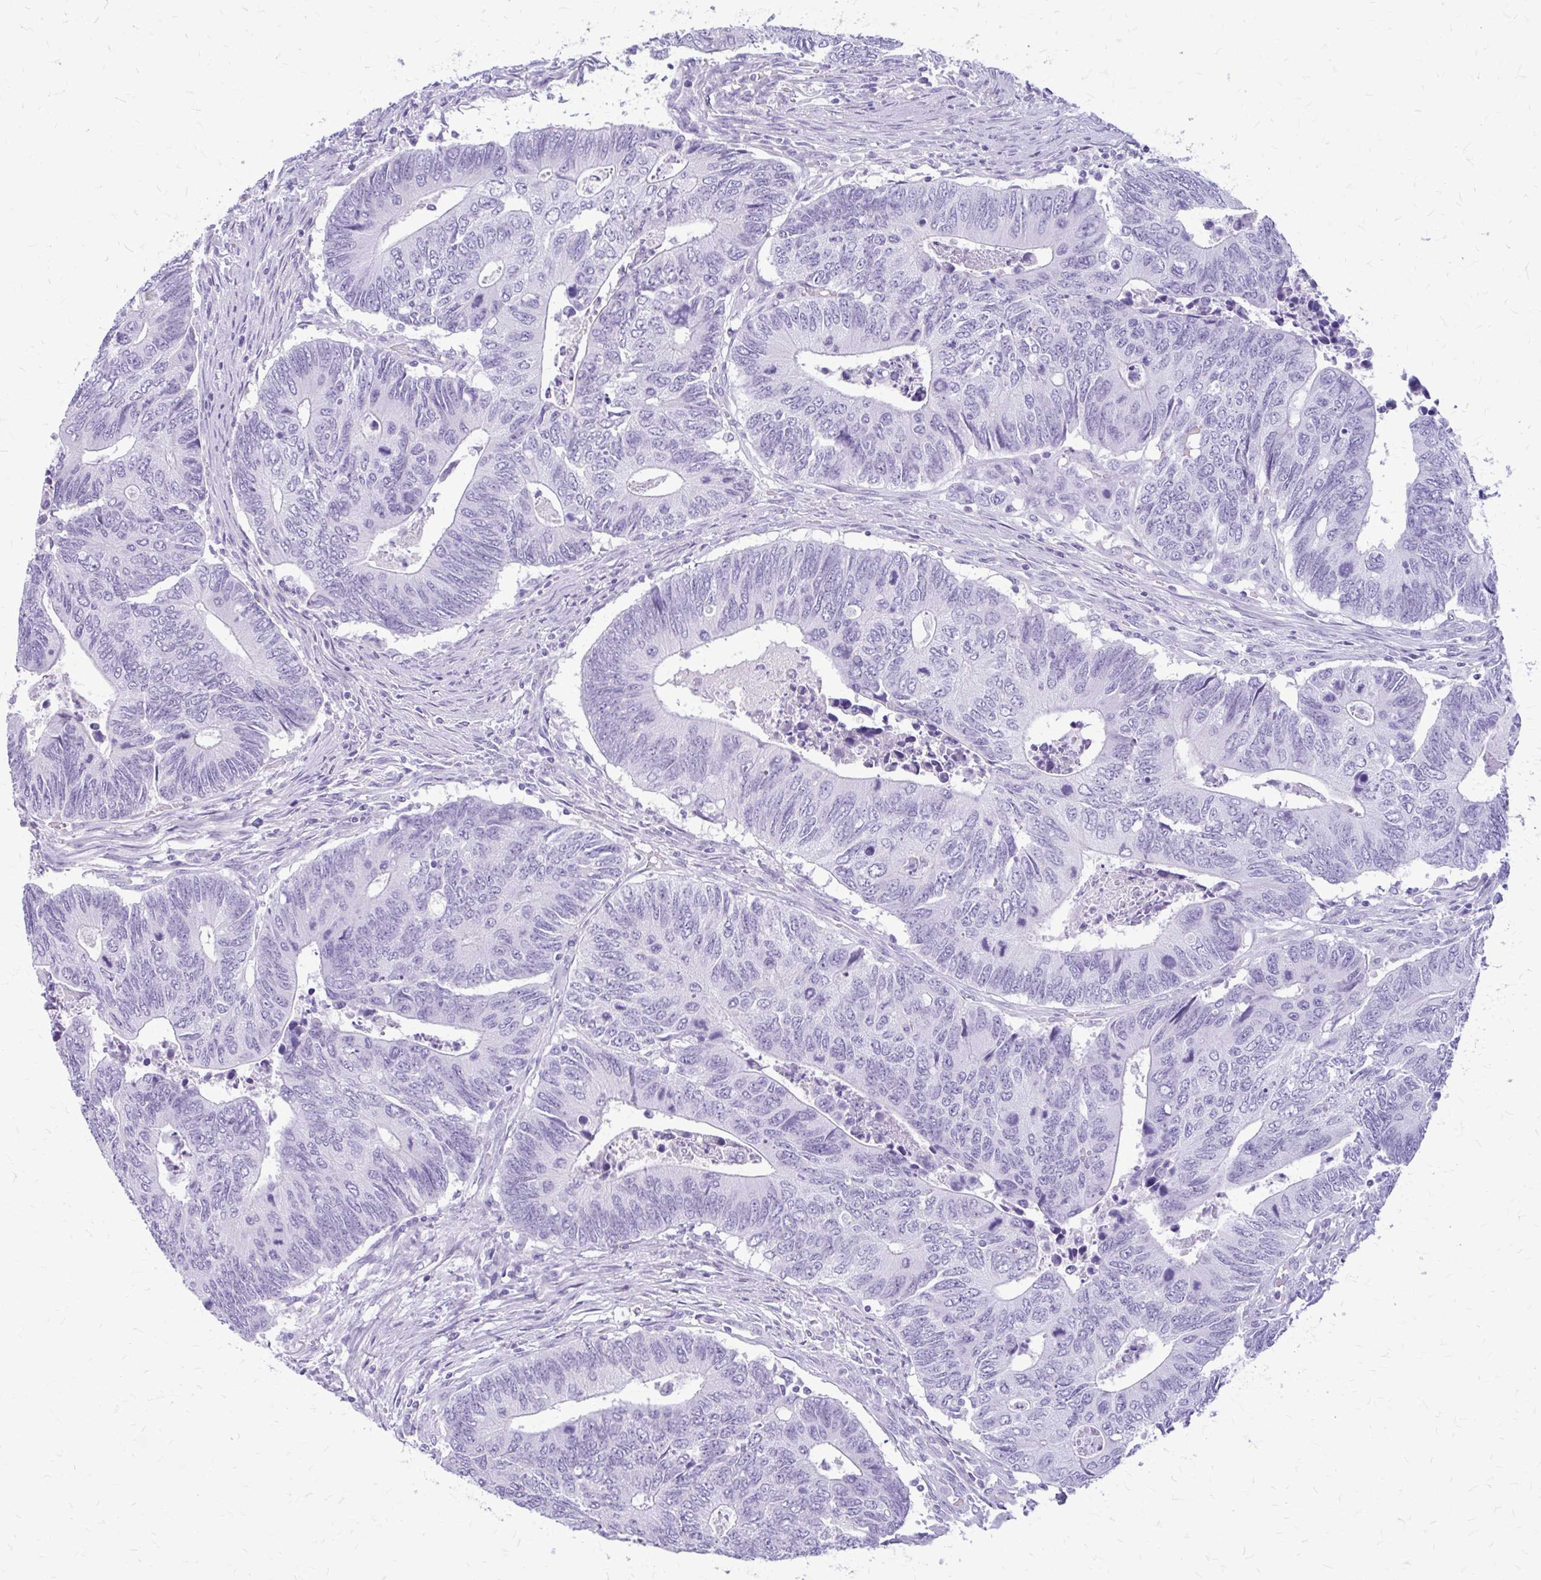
{"staining": {"intensity": "negative", "quantity": "none", "location": "none"}, "tissue": "colorectal cancer", "cell_type": "Tumor cells", "image_type": "cancer", "snomed": [{"axis": "morphology", "description": "Adenocarcinoma, NOS"}, {"axis": "topography", "description": "Colon"}], "caption": "Immunohistochemistry micrograph of human adenocarcinoma (colorectal) stained for a protein (brown), which exhibits no positivity in tumor cells. (Stains: DAB (3,3'-diaminobenzidine) IHC with hematoxylin counter stain, Microscopy: brightfield microscopy at high magnification).", "gene": "KLHDC7A", "patient": {"sex": "male", "age": 87}}